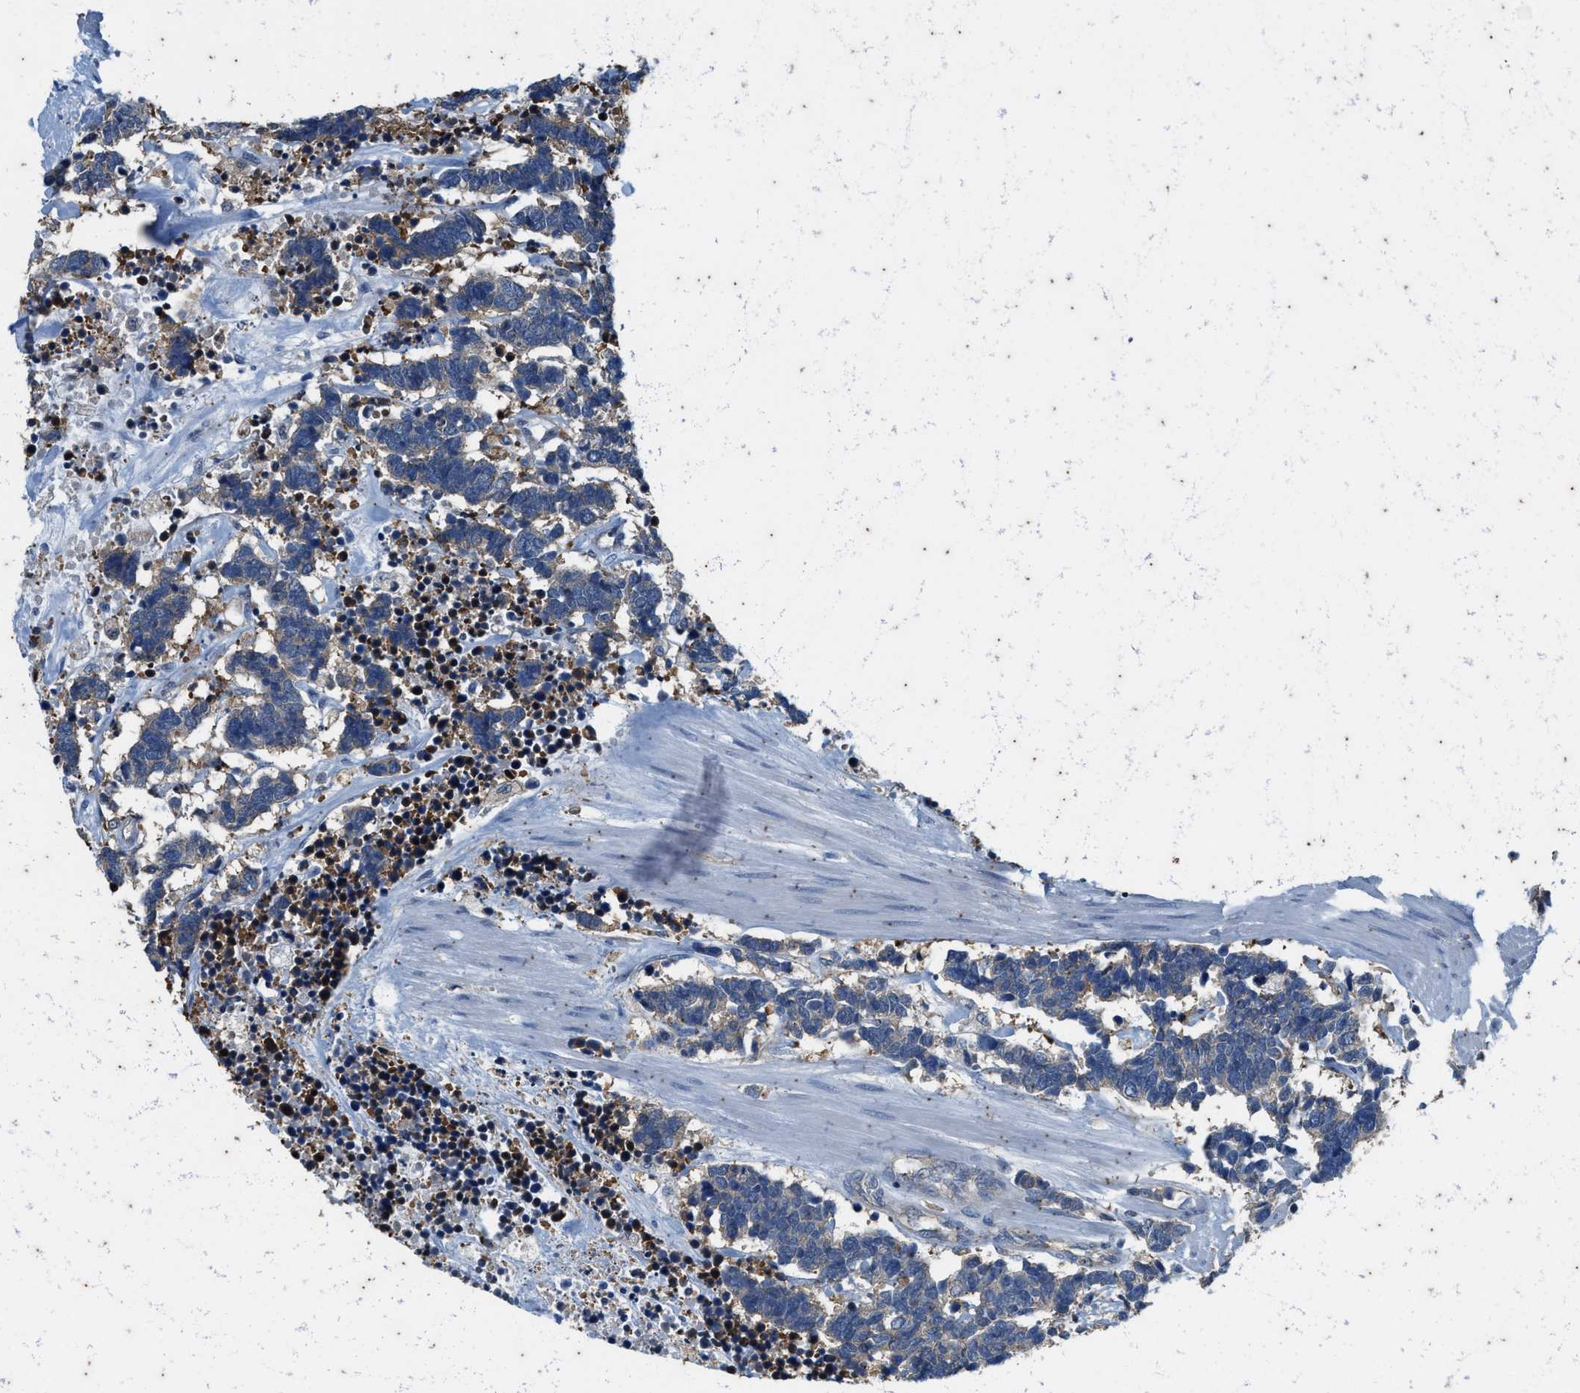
{"staining": {"intensity": "weak", "quantity": "<25%", "location": "cytoplasmic/membranous"}, "tissue": "carcinoid", "cell_type": "Tumor cells", "image_type": "cancer", "snomed": [{"axis": "morphology", "description": "Carcinoma, NOS"}, {"axis": "morphology", "description": "Carcinoid, malignant, NOS"}, {"axis": "topography", "description": "Urinary bladder"}], "caption": "Carcinoma was stained to show a protein in brown. There is no significant expression in tumor cells. (DAB (3,3'-diaminobenzidine) IHC visualized using brightfield microscopy, high magnification).", "gene": "COX19", "patient": {"sex": "male", "age": 57}}